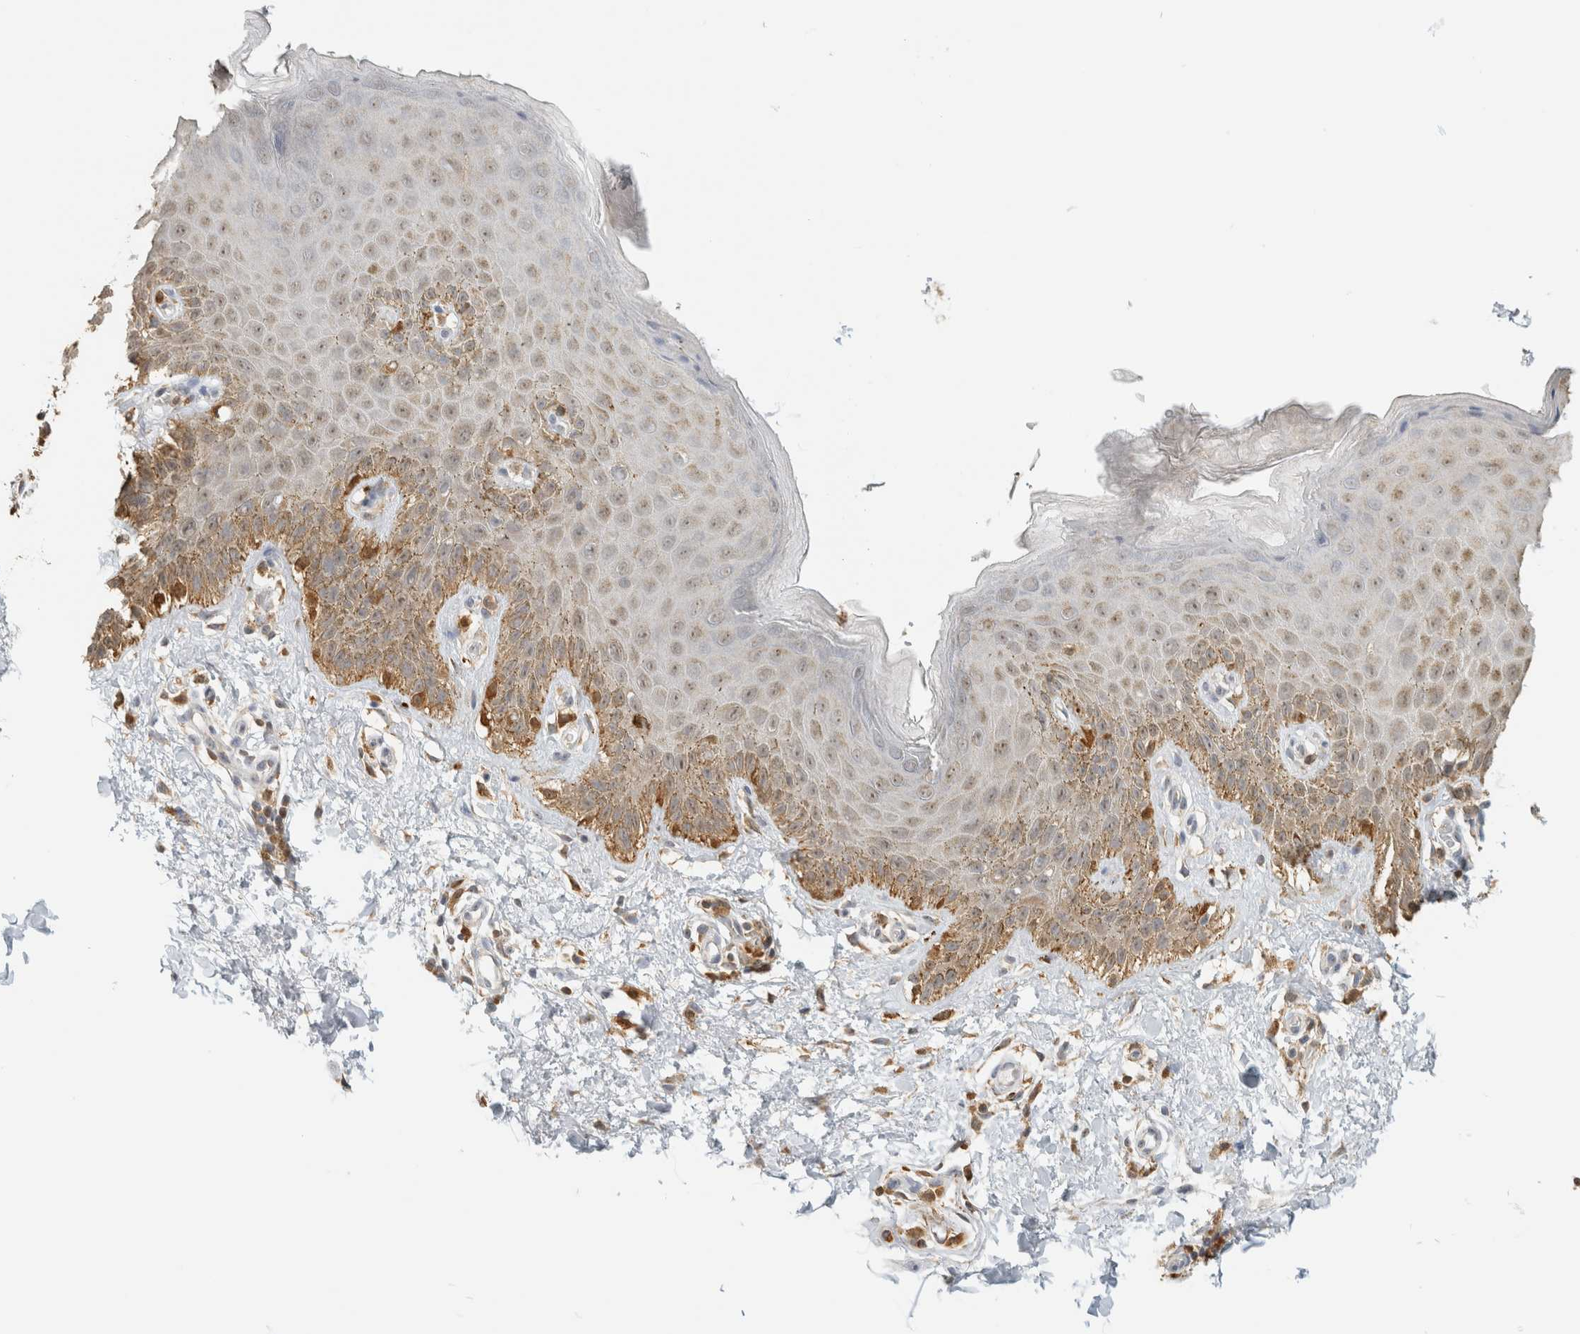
{"staining": {"intensity": "moderate", "quantity": "25%-75%", "location": "cytoplasmic/membranous"}, "tissue": "skin", "cell_type": "Epidermal cells", "image_type": "normal", "snomed": [{"axis": "morphology", "description": "Normal tissue, NOS"}, {"axis": "topography", "description": "Anal"}], "caption": "Immunohistochemistry of normal skin shows medium levels of moderate cytoplasmic/membranous staining in approximately 25%-75% of epidermal cells.", "gene": "CAPG", "patient": {"sex": "male", "age": 44}}